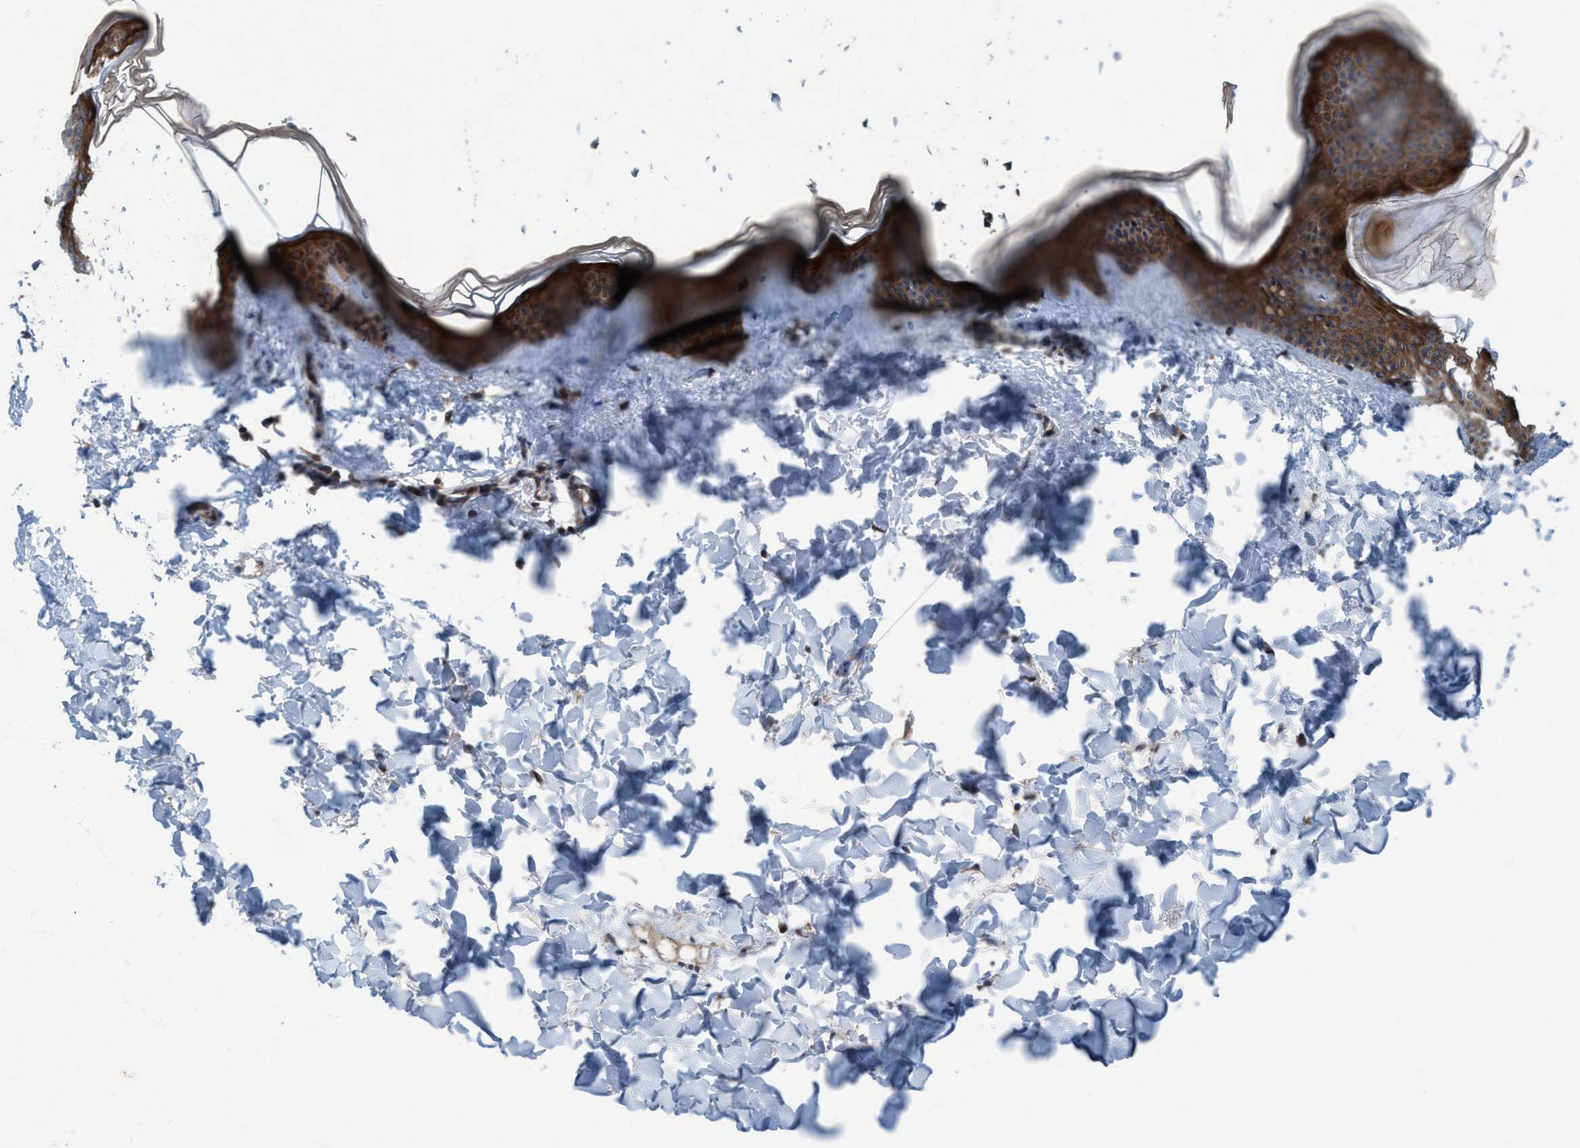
{"staining": {"intensity": "moderate", "quantity": ">75%", "location": "cytoplasmic/membranous"}, "tissue": "skin", "cell_type": "Fibroblasts", "image_type": "normal", "snomed": [{"axis": "morphology", "description": "Normal tissue, NOS"}, {"axis": "topography", "description": "Skin"}], "caption": "Protein expression analysis of unremarkable skin reveals moderate cytoplasmic/membranous staining in about >75% of fibroblasts.", "gene": "NISCH", "patient": {"sex": "female", "age": 17}}